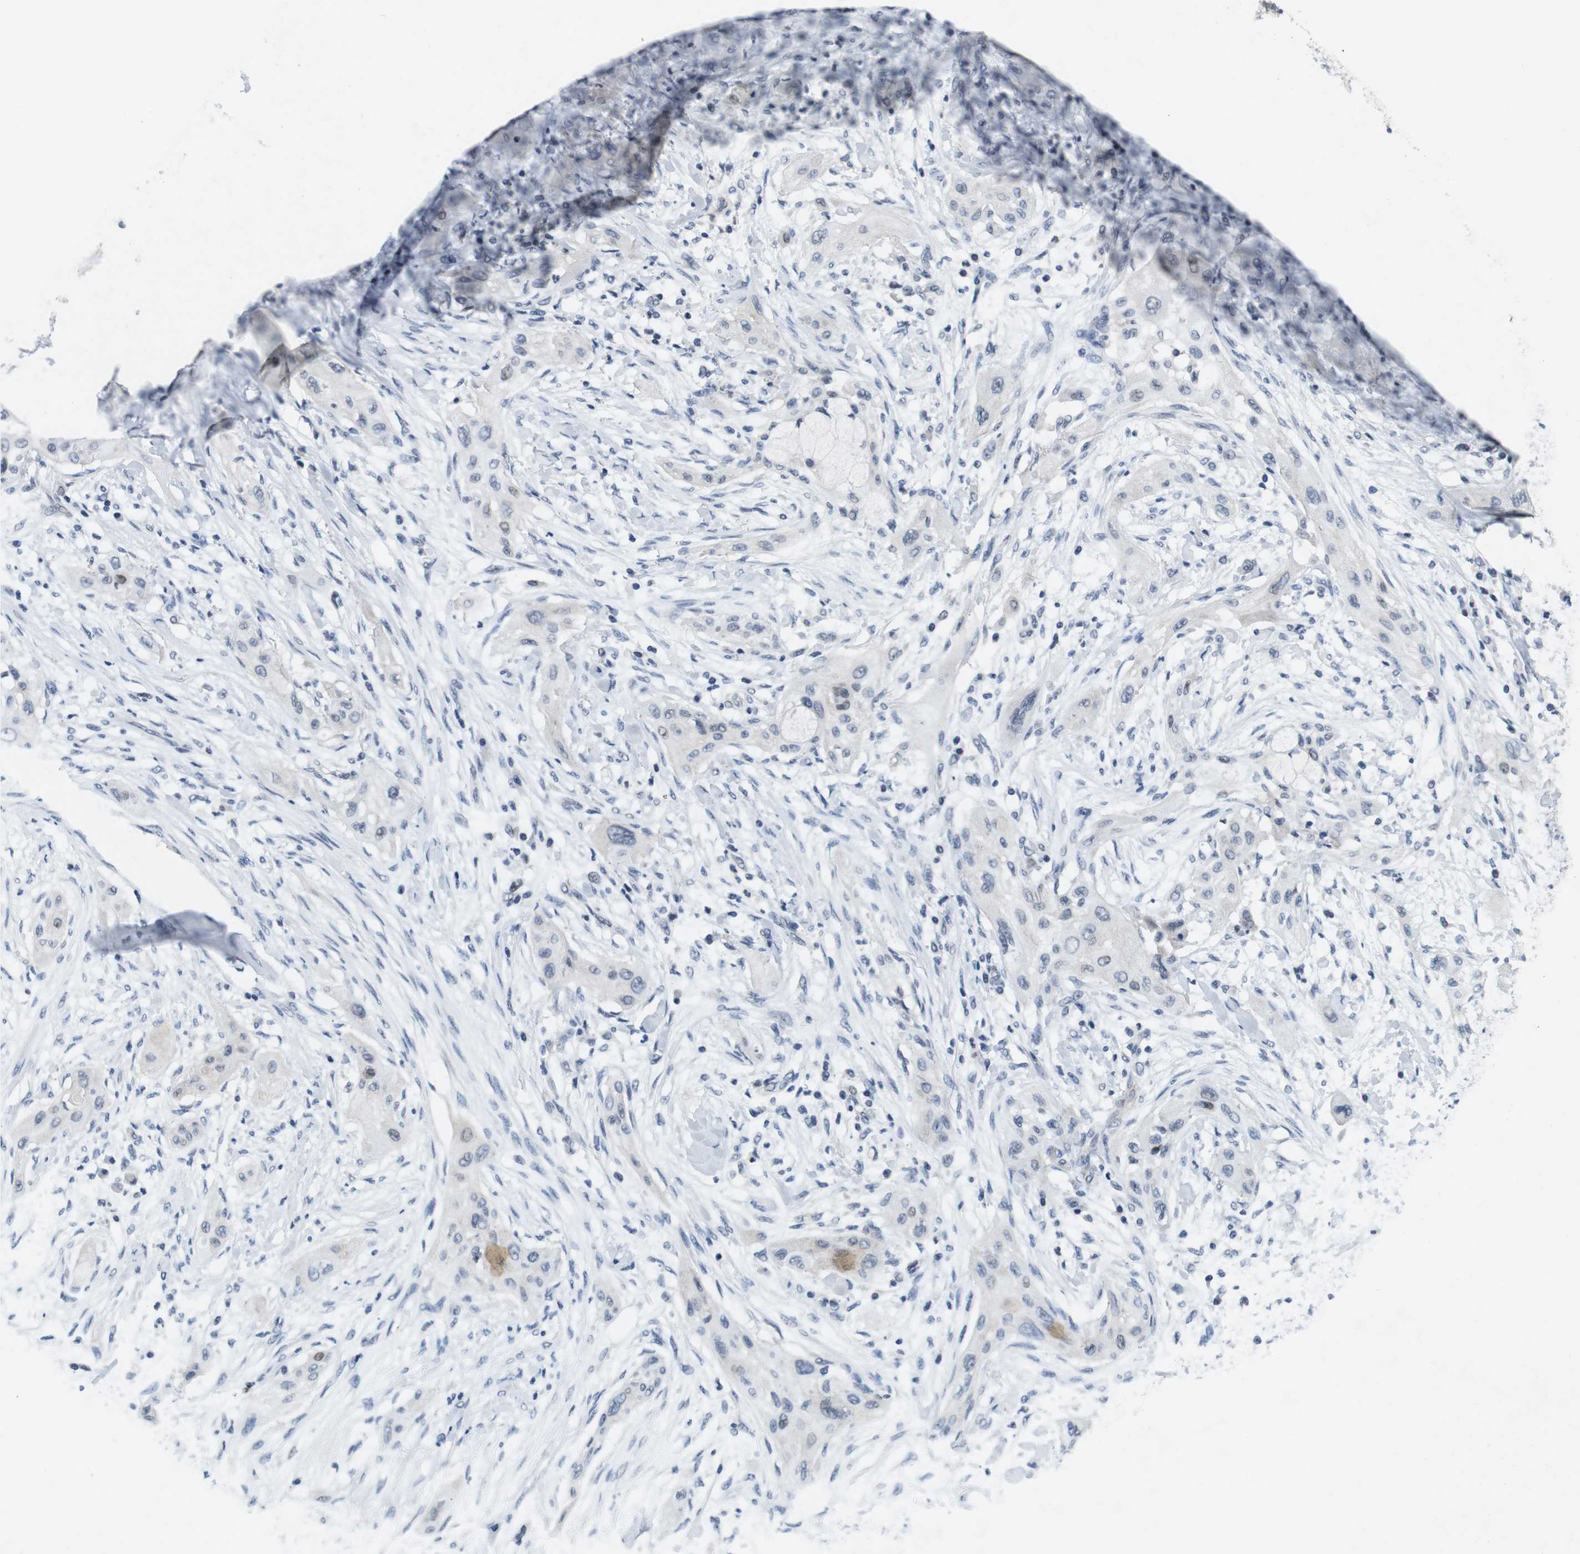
{"staining": {"intensity": "moderate", "quantity": "<25%", "location": "nuclear"}, "tissue": "lung cancer", "cell_type": "Tumor cells", "image_type": "cancer", "snomed": [{"axis": "morphology", "description": "Squamous cell carcinoma, NOS"}, {"axis": "topography", "description": "Lung"}], "caption": "Human lung squamous cell carcinoma stained with a protein marker exhibits moderate staining in tumor cells.", "gene": "SKP2", "patient": {"sex": "female", "age": 47}}